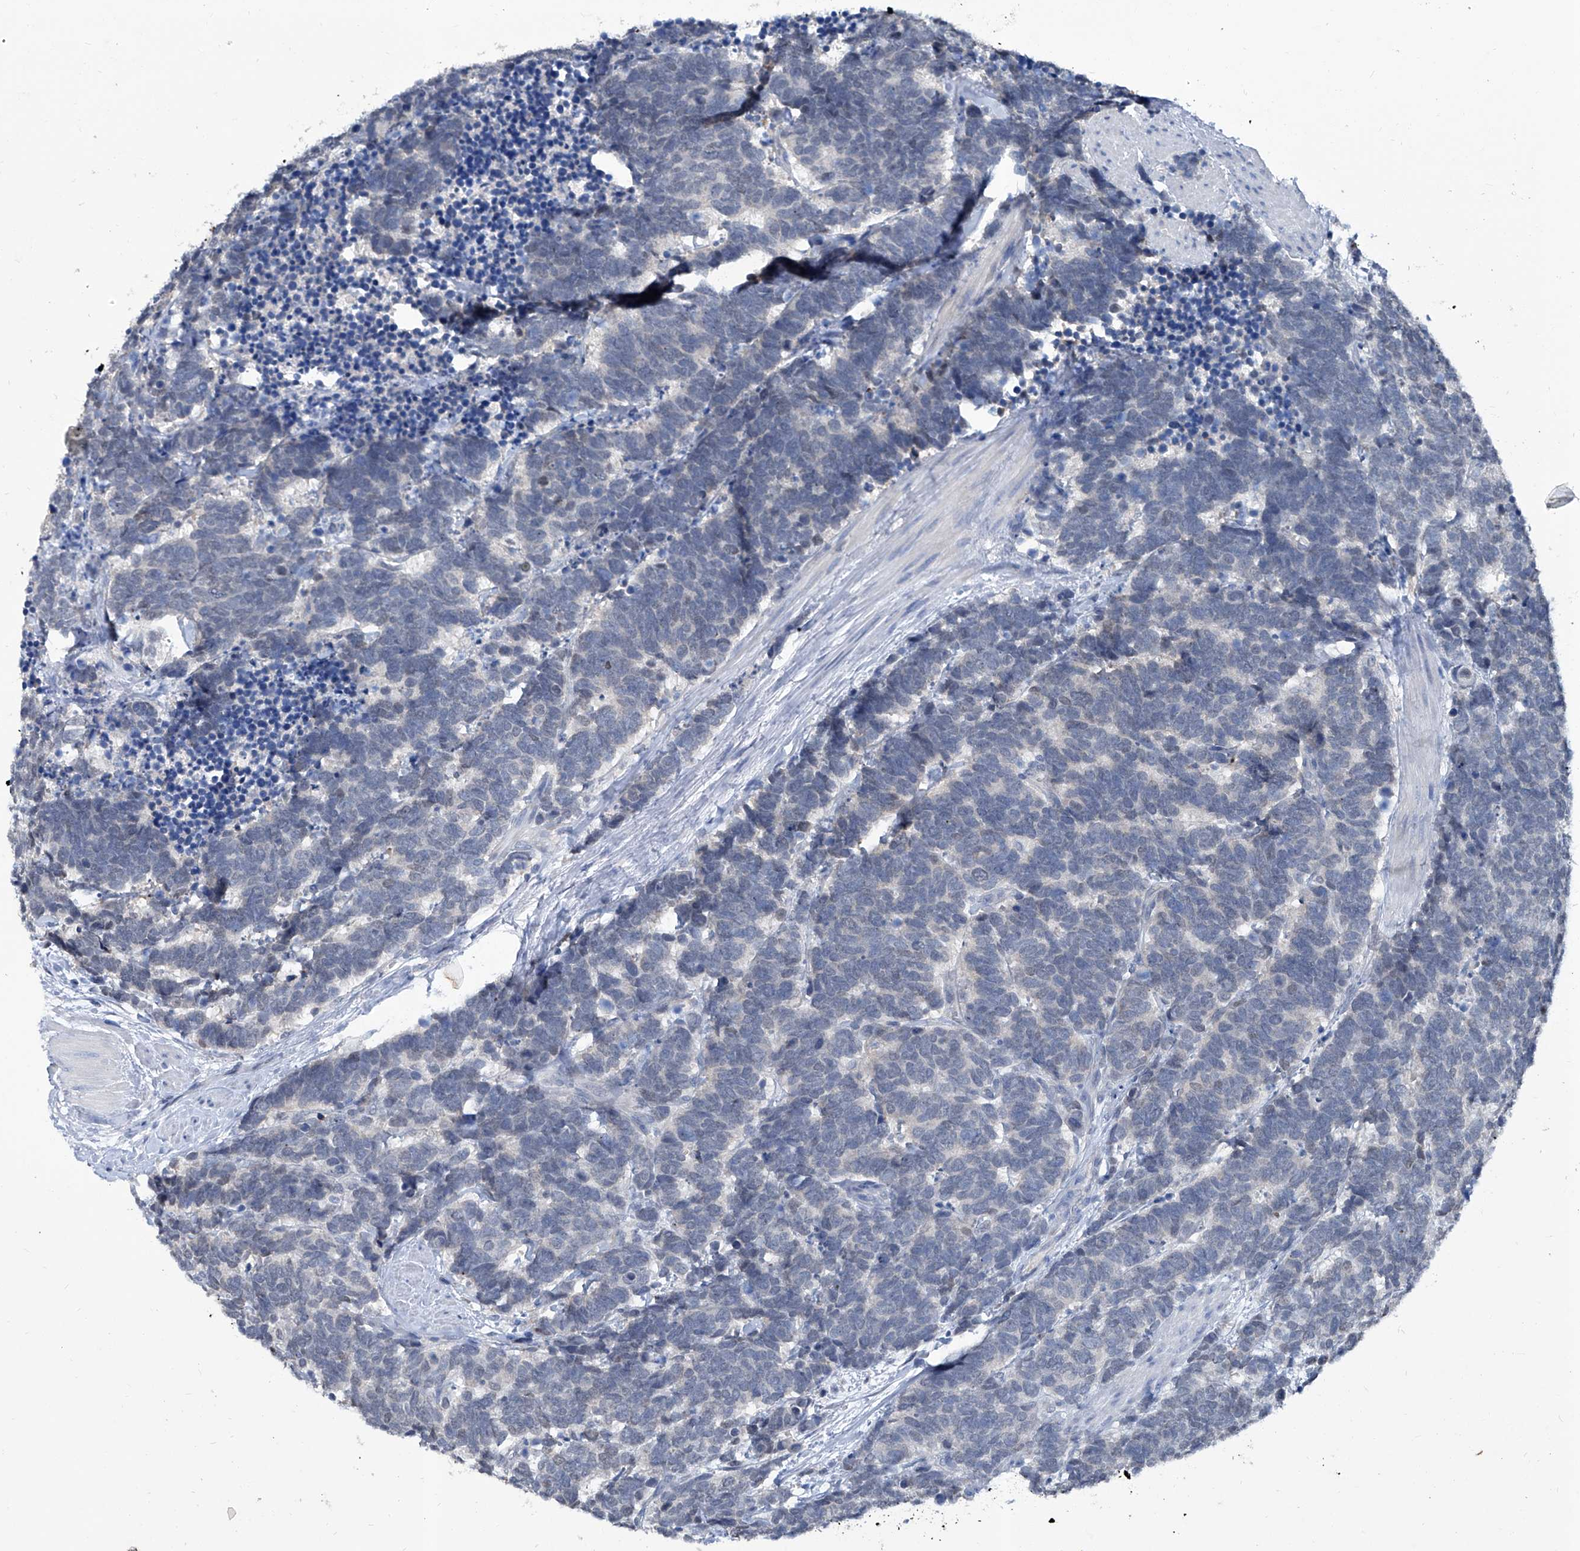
{"staining": {"intensity": "negative", "quantity": "none", "location": "none"}, "tissue": "carcinoid", "cell_type": "Tumor cells", "image_type": "cancer", "snomed": [{"axis": "morphology", "description": "Carcinoma, NOS"}, {"axis": "morphology", "description": "Carcinoid, malignant, NOS"}, {"axis": "topography", "description": "Urinary bladder"}], "caption": "Micrograph shows no significant protein staining in tumor cells of carcinoid.", "gene": "KLHL17", "patient": {"sex": "male", "age": 57}}